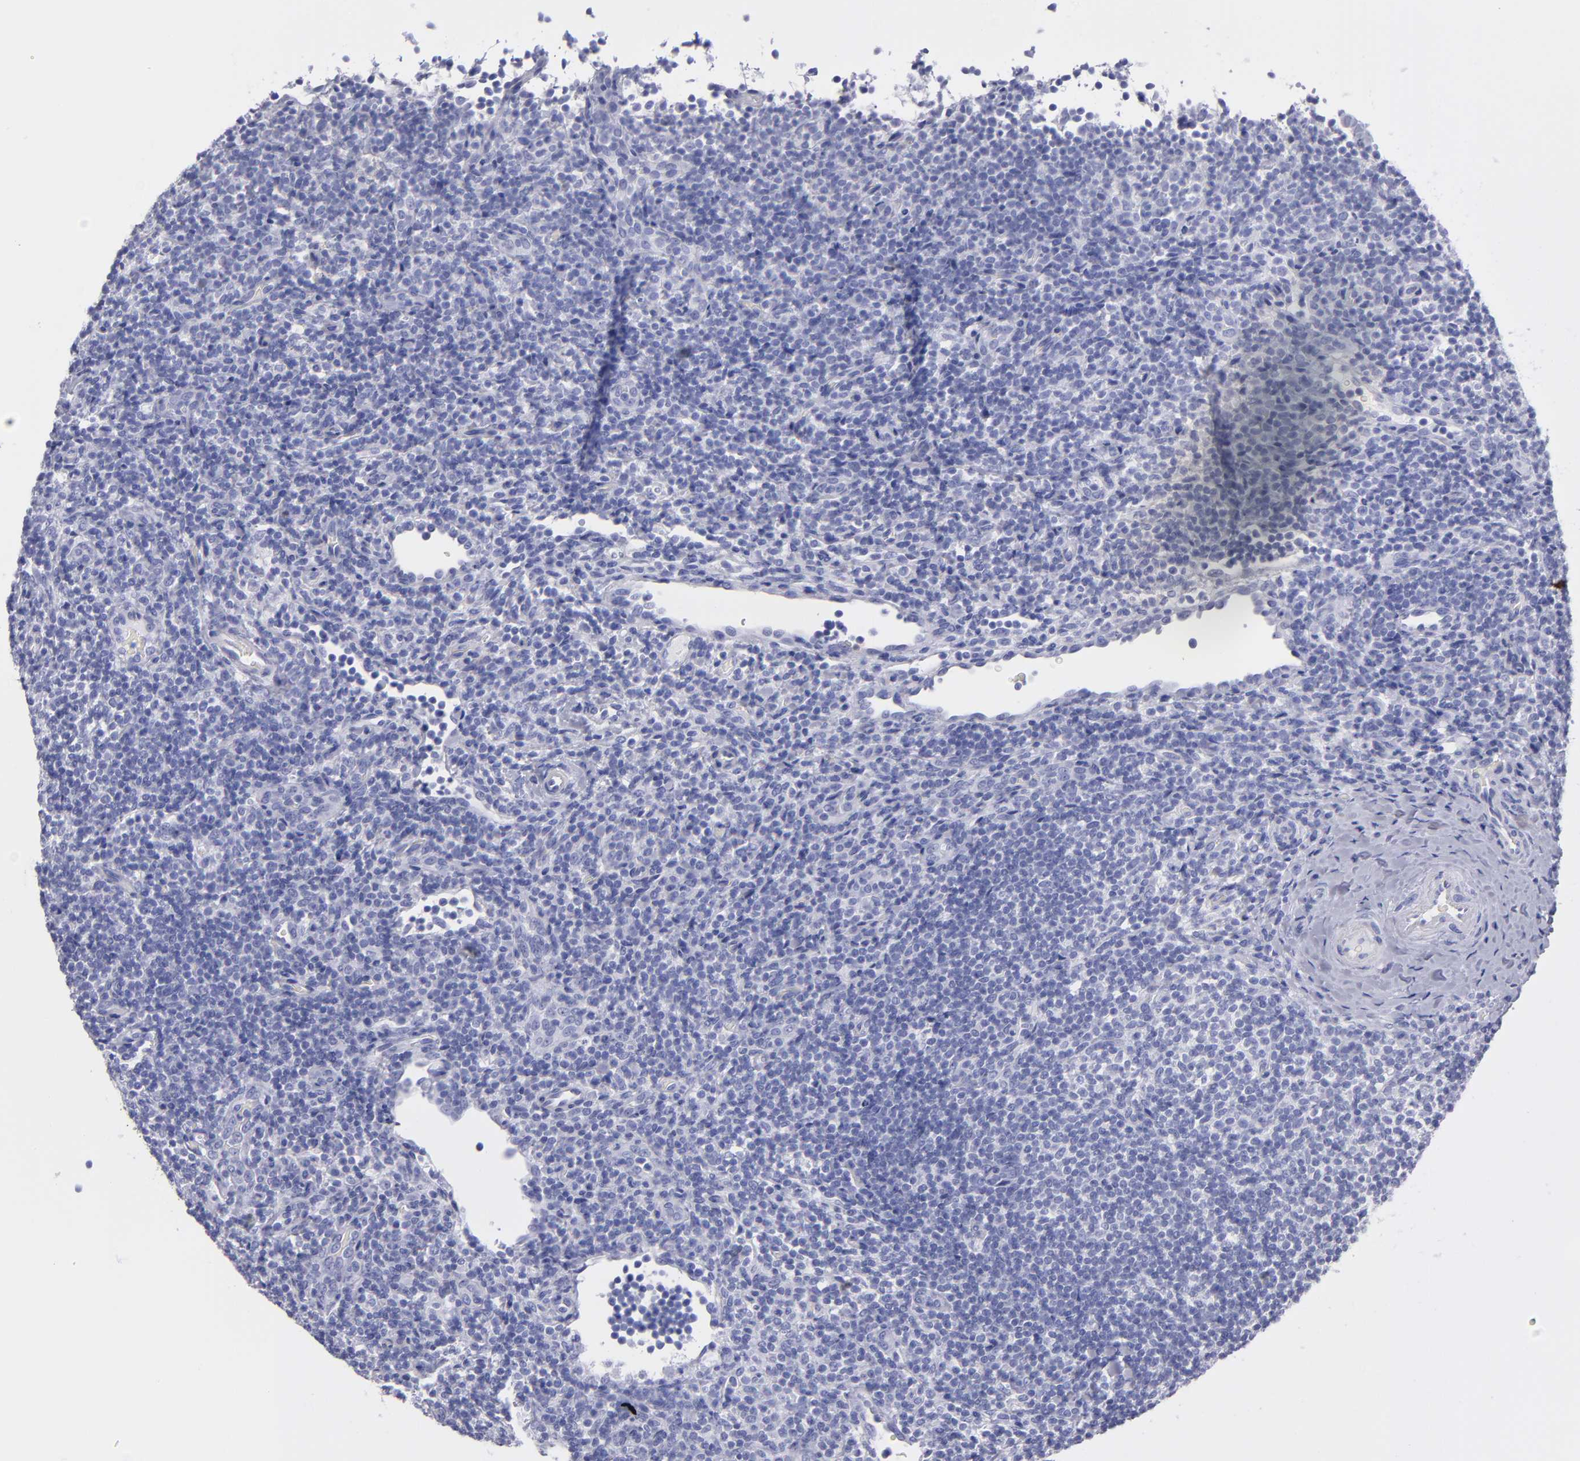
{"staining": {"intensity": "negative", "quantity": "none", "location": "none"}, "tissue": "lymphoma", "cell_type": "Tumor cells", "image_type": "cancer", "snomed": [{"axis": "morphology", "description": "Malignant lymphoma, non-Hodgkin's type, Low grade"}, {"axis": "topography", "description": "Lymph node"}], "caption": "Protein analysis of malignant lymphoma, non-Hodgkin's type (low-grade) reveals no significant expression in tumor cells. Brightfield microscopy of immunohistochemistry stained with DAB (3,3'-diaminobenzidine) (brown) and hematoxylin (blue), captured at high magnification.", "gene": "MB", "patient": {"sex": "female", "age": 76}}